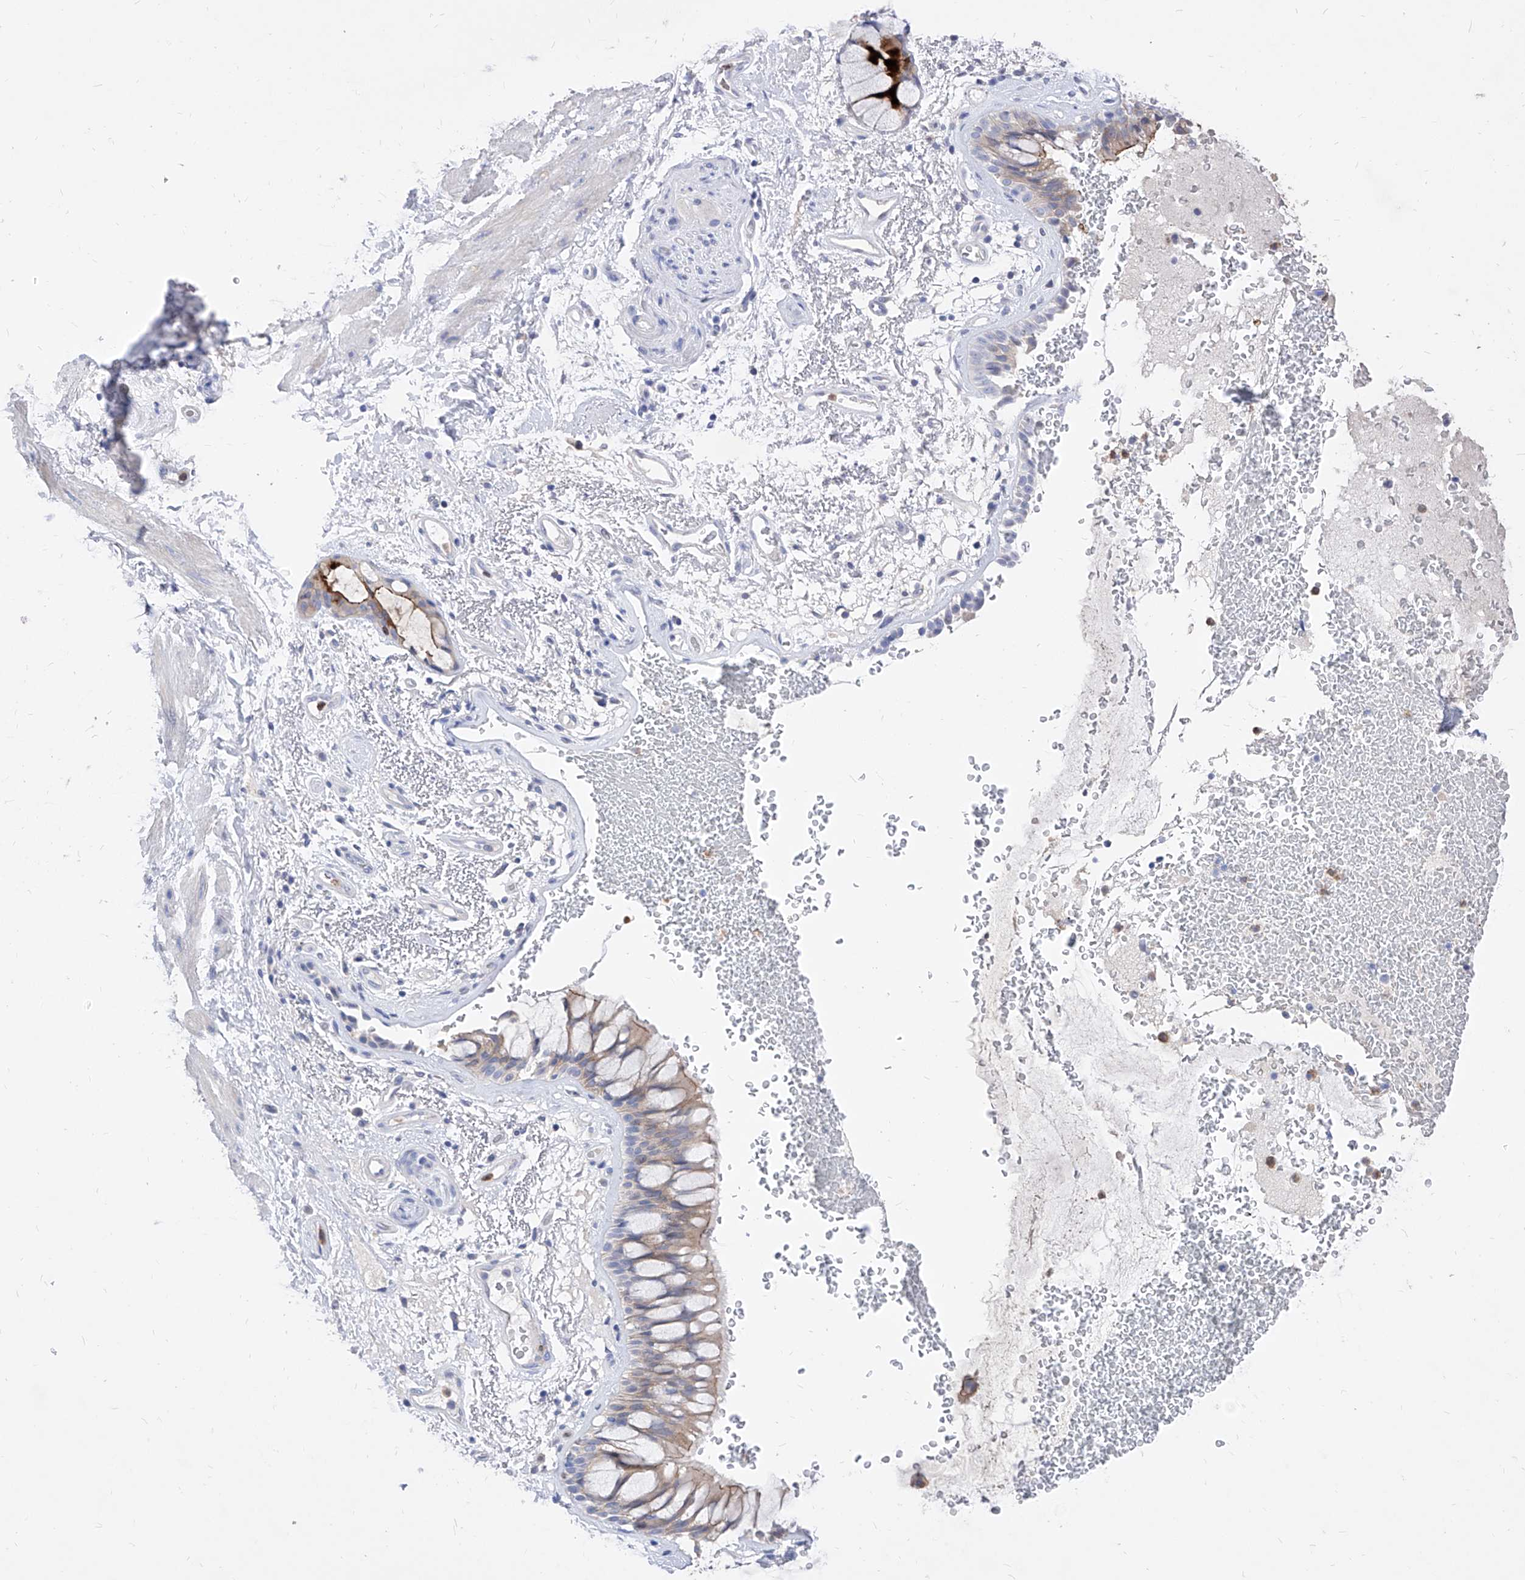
{"staining": {"intensity": "weak", "quantity": "25%-75%", "location": "cytoplasmic/membranous"}, "tissue": "bronchus", "cell_type": "Respiratory epithelial cells", "image_type": "normal", "snomed": [{"axis": "morphology", "description": "Normal tissue, NOS"}, {"axis": "morphology", "description": "Squamous cell carcinoma, NOS"}, {"axis": "topography", "description": "Lymph node"}, {"axis": "topography", "description": "Bronchus"}, {"axis": "topography", "description": "Lung"}], "caption": "This image displays immunohistochemistry (IHC) staining of unremarkable human bronchus, with low weak cytoplasmic/membranous positivity in approximately 25%-75% of respiratory epithelial cells.", "gene": "VAX1", "patient": {"sex": "male", "age": 66}}